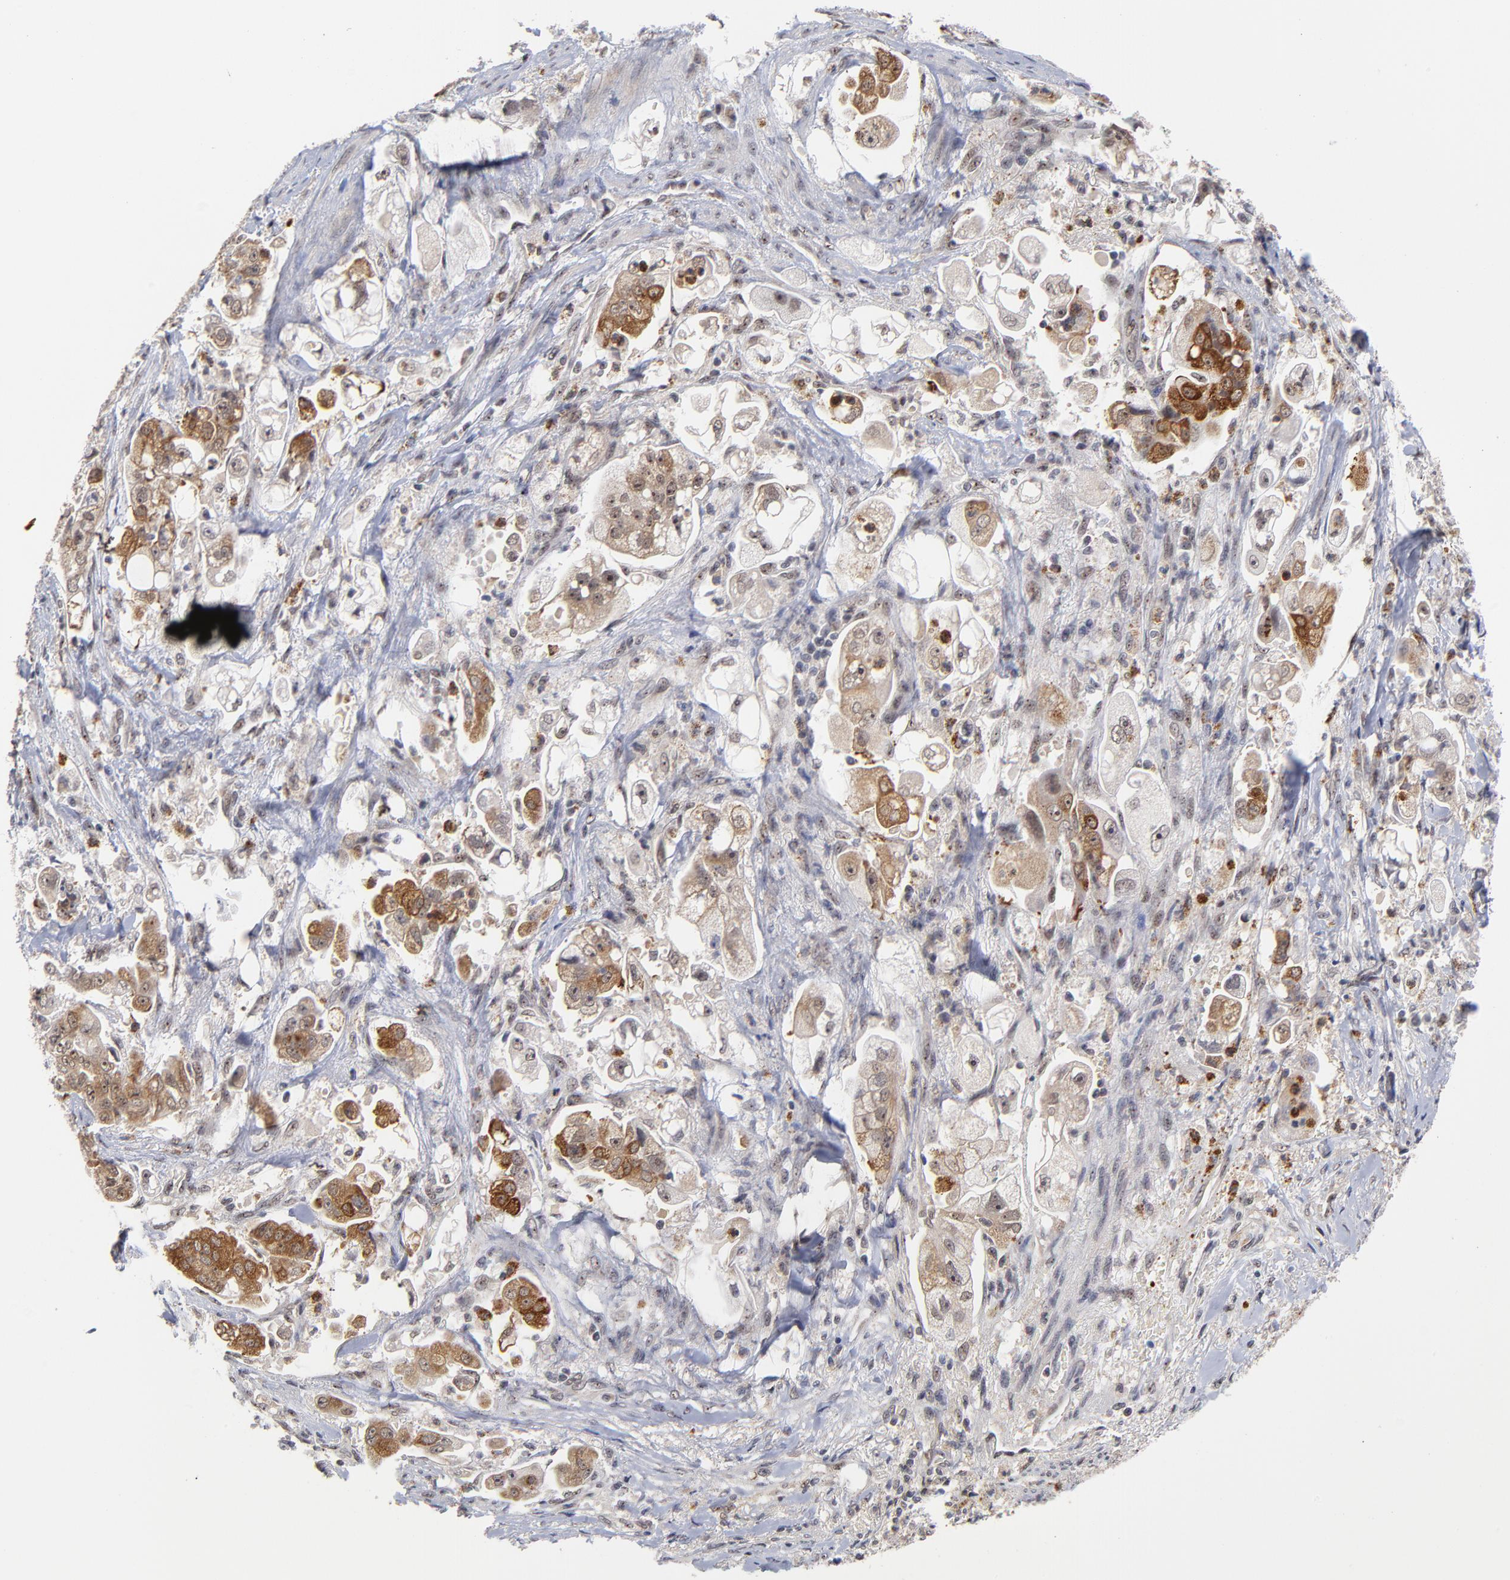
{"staining": {"intensity": "moderate", "quantity": ">75%", "location": "cytoplasmic/membranous"}, "tissue": "stomach cancer", "cell_type": "Tumor cells", "image_type": "cancer", "snomed": [{"axis": "morphology", "description": "Adenocarcinoma, NOS"}, {"axis": "topography", "description": "Stomach"}], "caption": "Immunohistochemical staining of stomach cancer demonstrates moderate cytoplasmic/membranous protein expression in approximately >75% of tumor cells.", "gene": "ZNF419", "patient": {"sex": "male", "age": 62}}